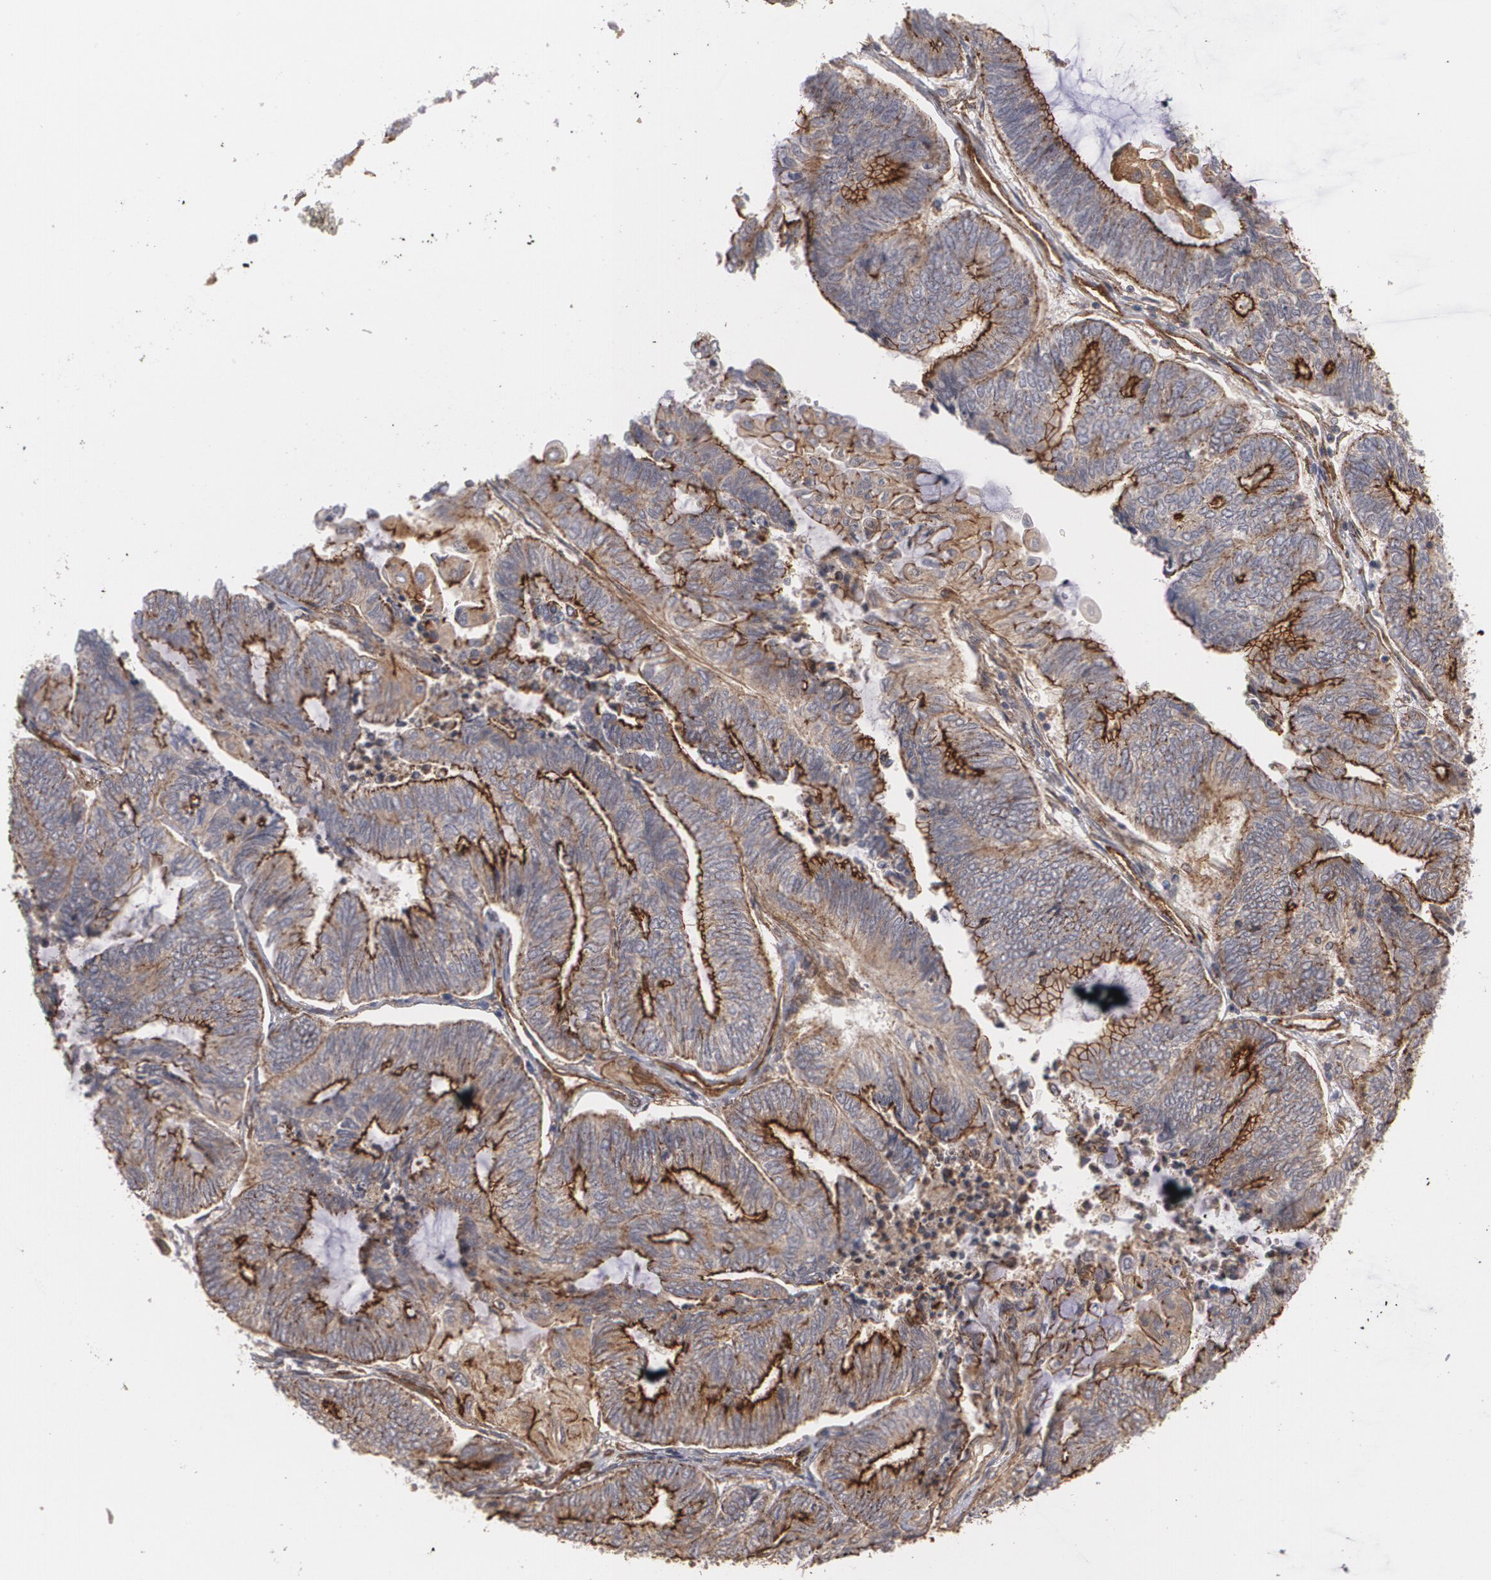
{"staining": {"intensity": "moderate", "quantity": ">75%", "location": "cytoplasmic/membranous"}, "tissue": "endometrial cancer", "cell_type": "Tumor cells", "image_type": "cancer", "snomed": [{"axis": "morphology", "description": "Adenocarcinoma, NOS"}, {"axis": "topography", "description": "Uterus"}, {"axis": "topography", "description": "Endometrium"}], "caption": "Protein expression analysis of adenocarcinoma (endometrial) exhibits moderate cytoplasmic/membranous staining in about >75% of tumor cells. (Stains: DAB (3,3'-diaminobenzidine) in brown, nuclei in blue, Microscopy: brightfield microscopy at high magnification).", "gene": "TJP1", "patient": {"sex": "female", "age": 70}}